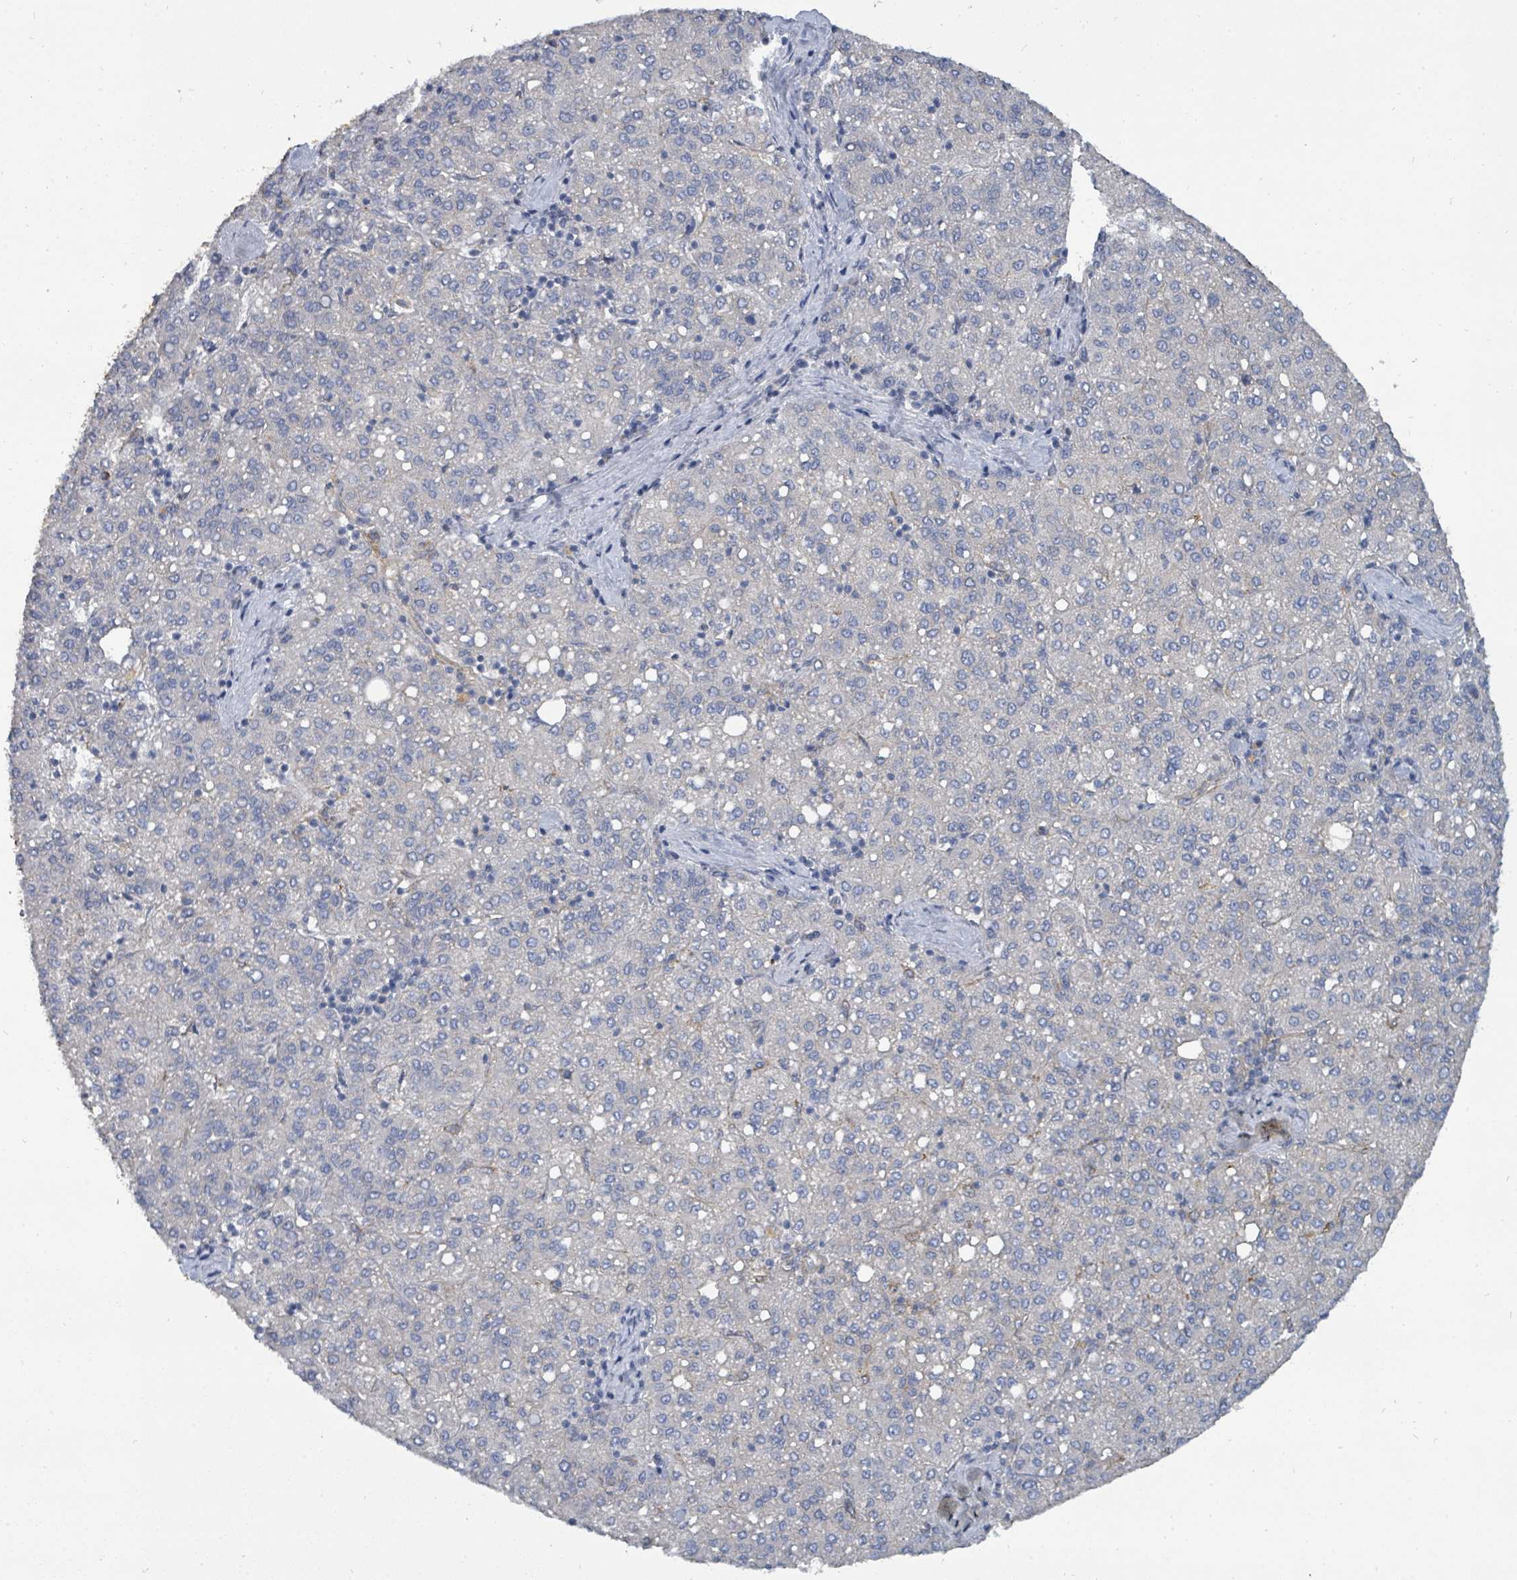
{"staining": {"intensity": "weak", "quantity": "<25%", "location": "cytoplasmic/membranous"}, "tissue": "liver cancer", "cell_type": "Tumor cells", "image_type": "cancer", "snomed": [{"axis": "morphology", "description": "Carcinoma, Hepatocellular, NOS"}, {"axis": "topography", "description": "Liver"}], "caption": "Photomicrograph shows no protein staining in tumor cells of hepatocellular carcinoma (liver) tissue.", "gene": "IFIT1", "patient": {"sex": "male", "age": 65}}